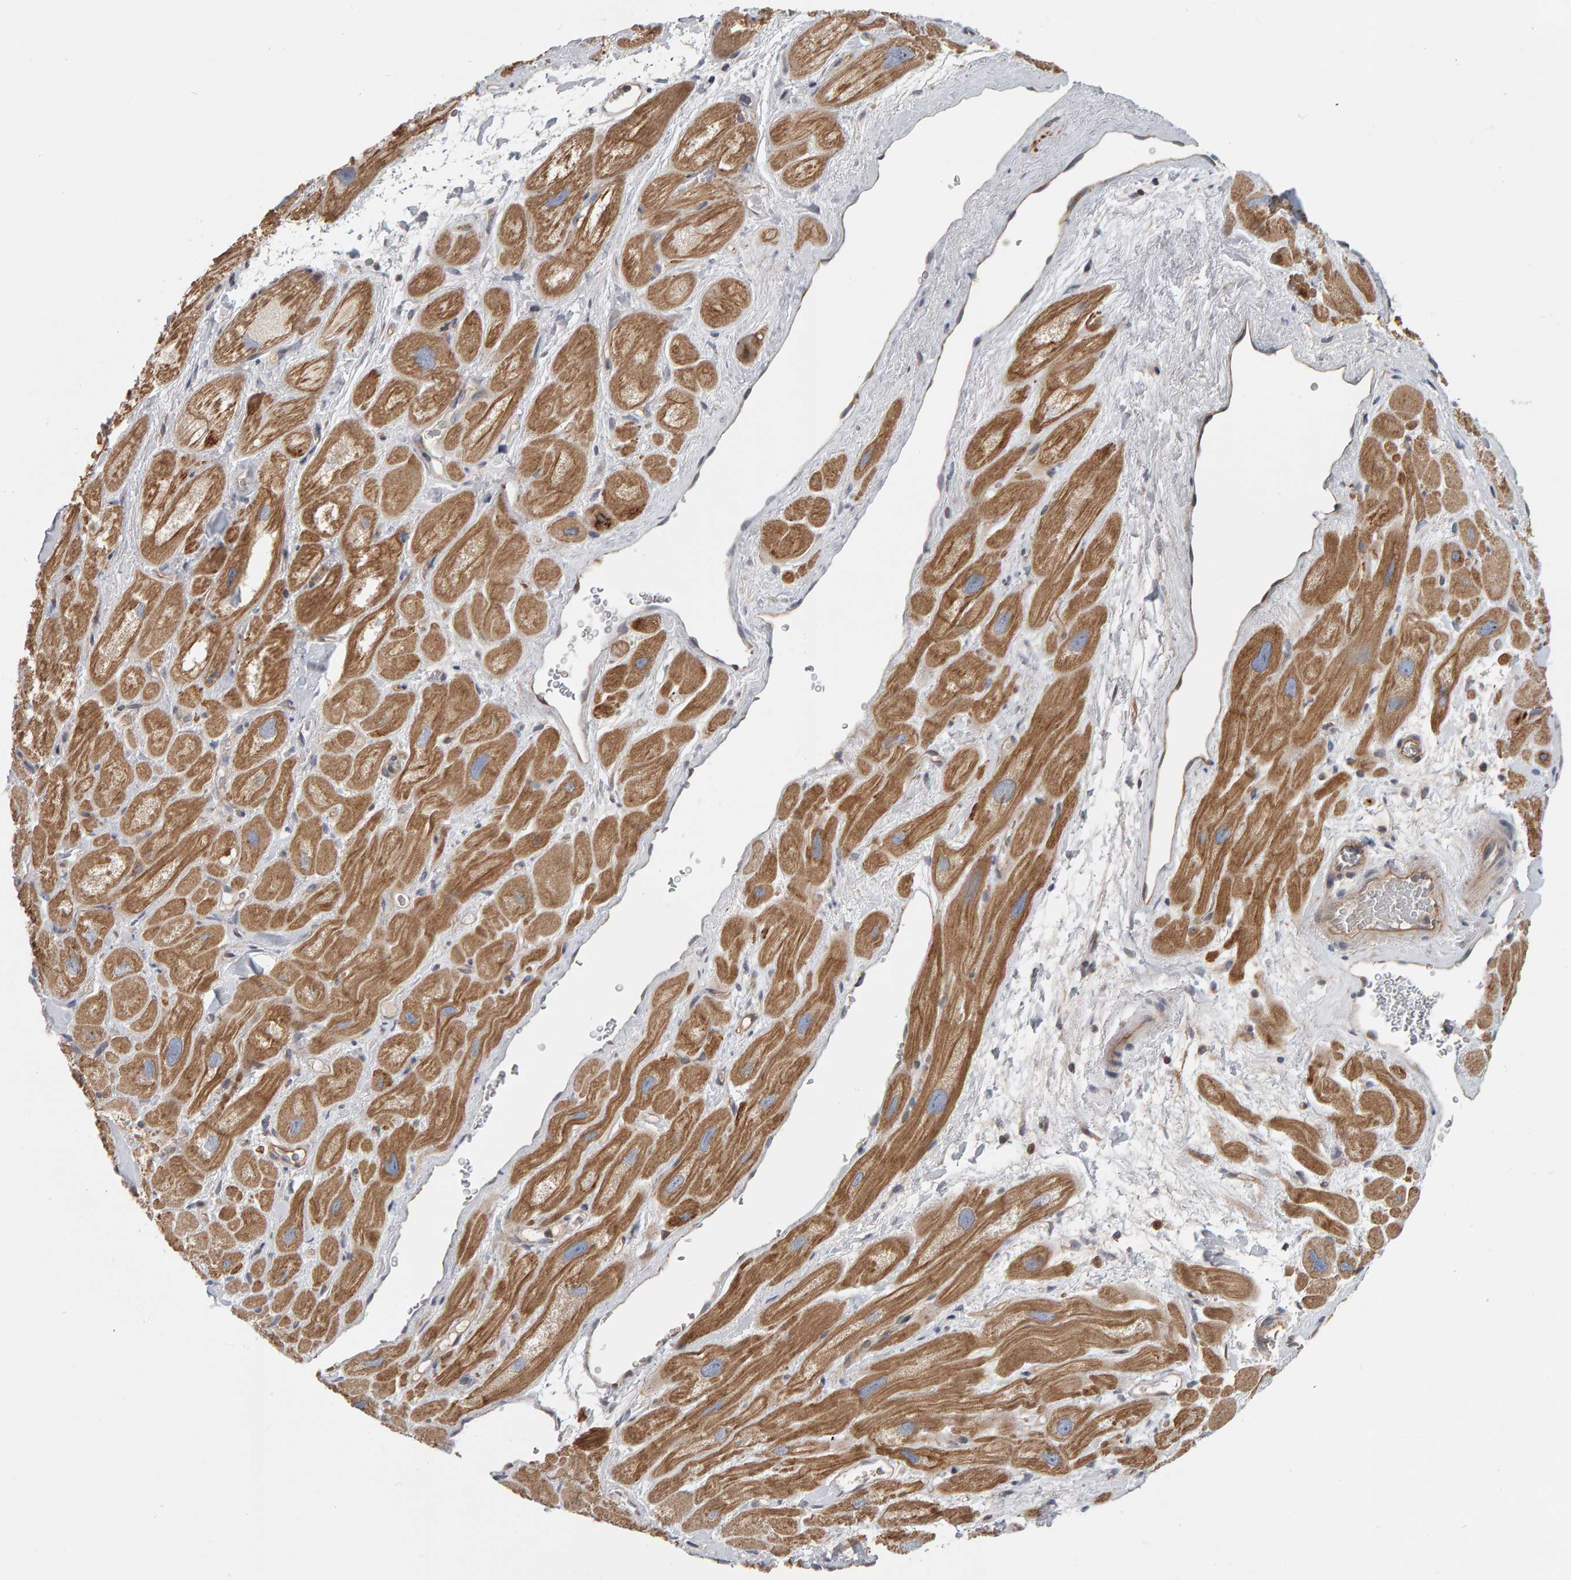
{"staining": {"intensity": "moderate", "quantity": ">75%", "location": "cytoplasmic/membranous"}, "tissue": "heart muscle", "cell_type": "Cardiomyocytes", "image_type": "normal", "snomed": [{"axis": "morphology", "description": "Normal tissue, NOS"}, {"axis": "topography", "description": "Heart"}], "caption": "IHC of unremarkable heart muscle shows medium levels of moderate cytoplasmic/membranous expression in approximately >75% of cardiomyocytes. (DAB IHC, brown staining for protein, blue staining for nuclei).", "gene": "C9orf72", "patient": {"sex": "male", "age": 49}}